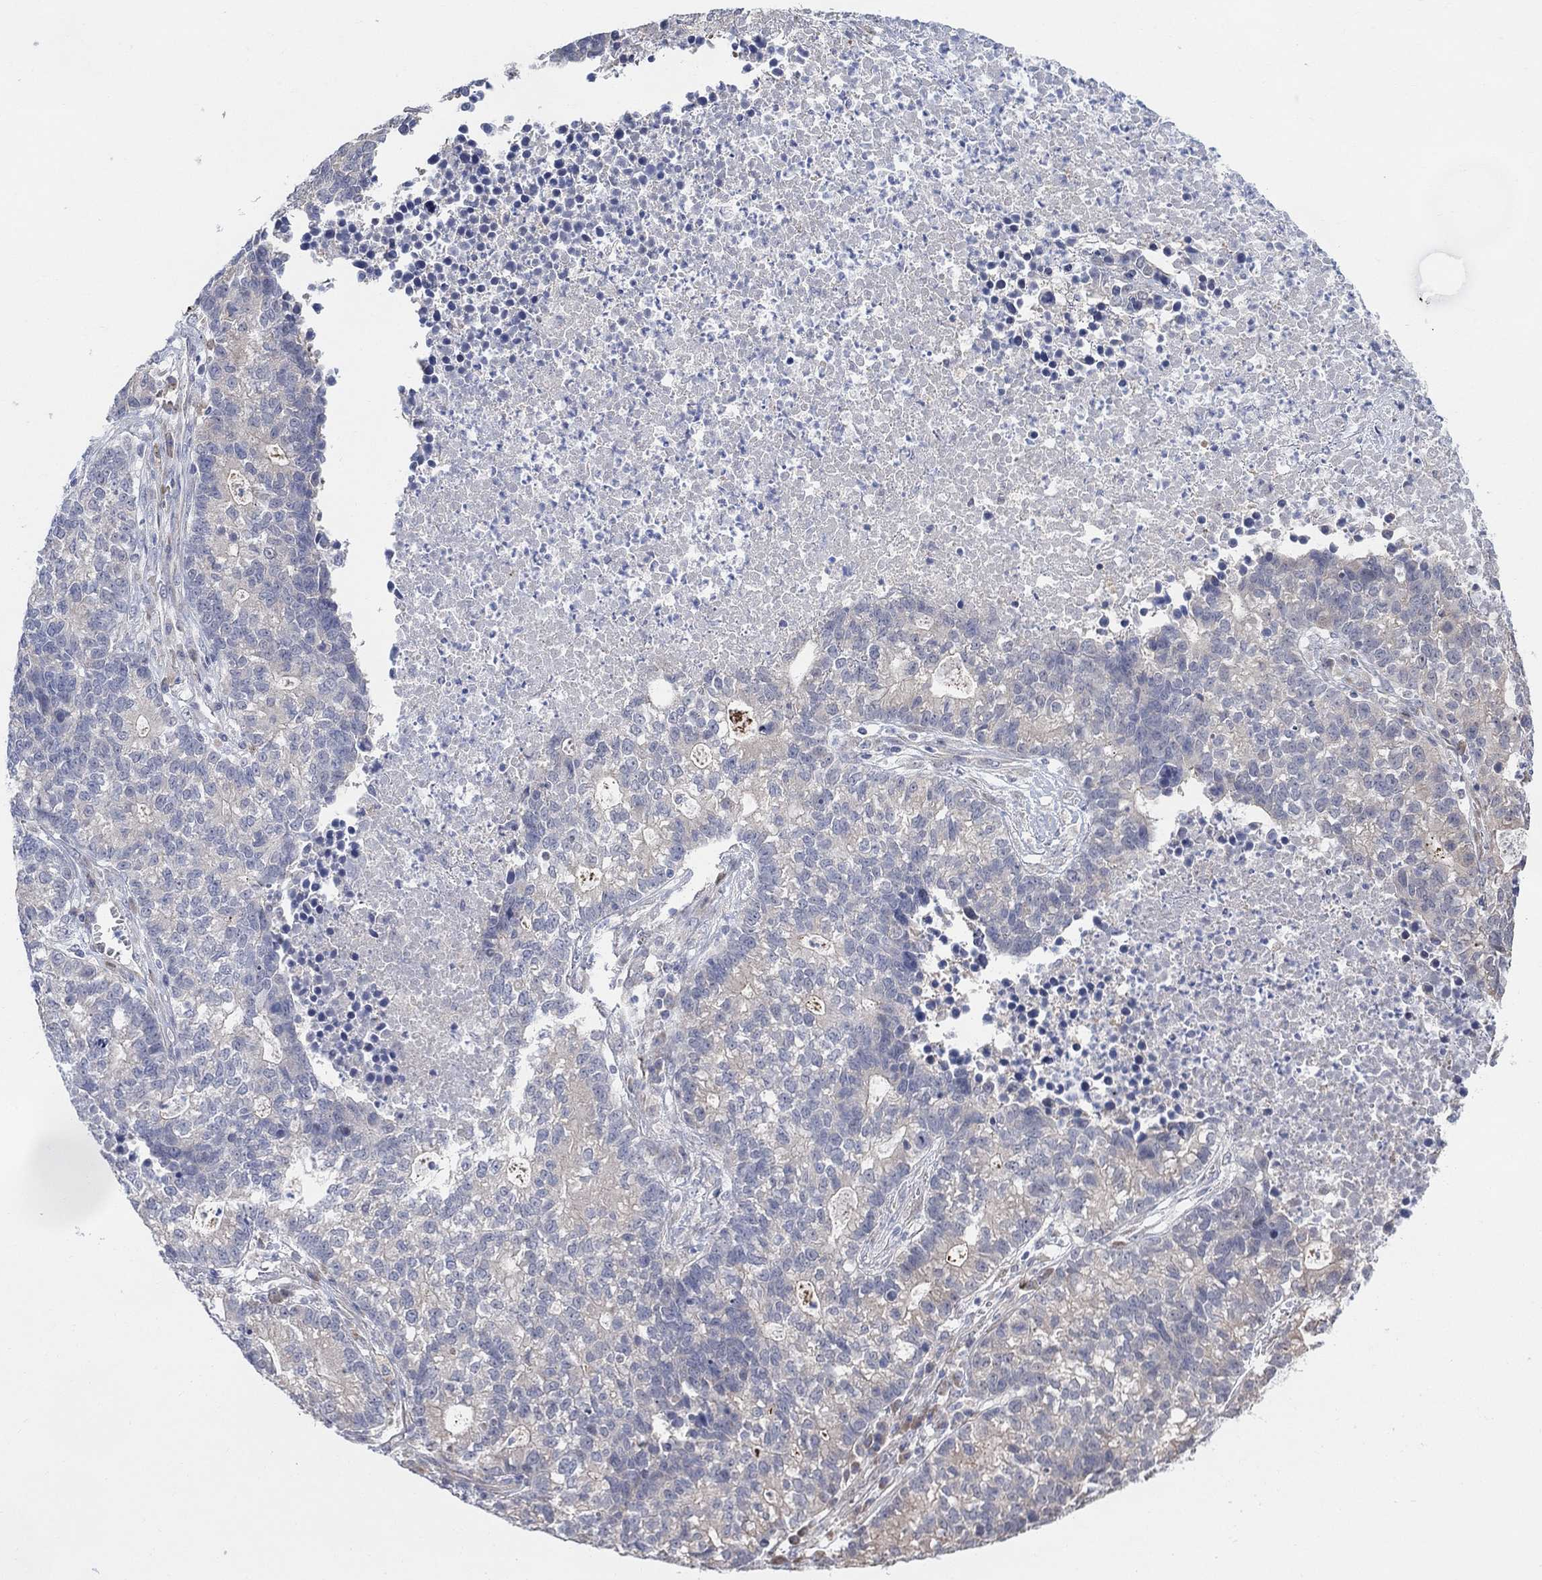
{"staining": {"intensity": "negative", "quantity": "none", "location": "none"}, "tissue": "lung cancer", "cell_type": "Tumor cells", "image_type": "cancer", "snomed": [{"axis": "morphology", "description": "Adenocarcinoma, NOS"}, {"axis": "topography", "description": "Lung"}], "caption": "Human adenocarcinoma (lung) stained for a protein using immunohistochemistry (IHC) shows no staining in tumor cells.", "gene": "CNTF", "patient": {"sex": "male", "age": 57}}